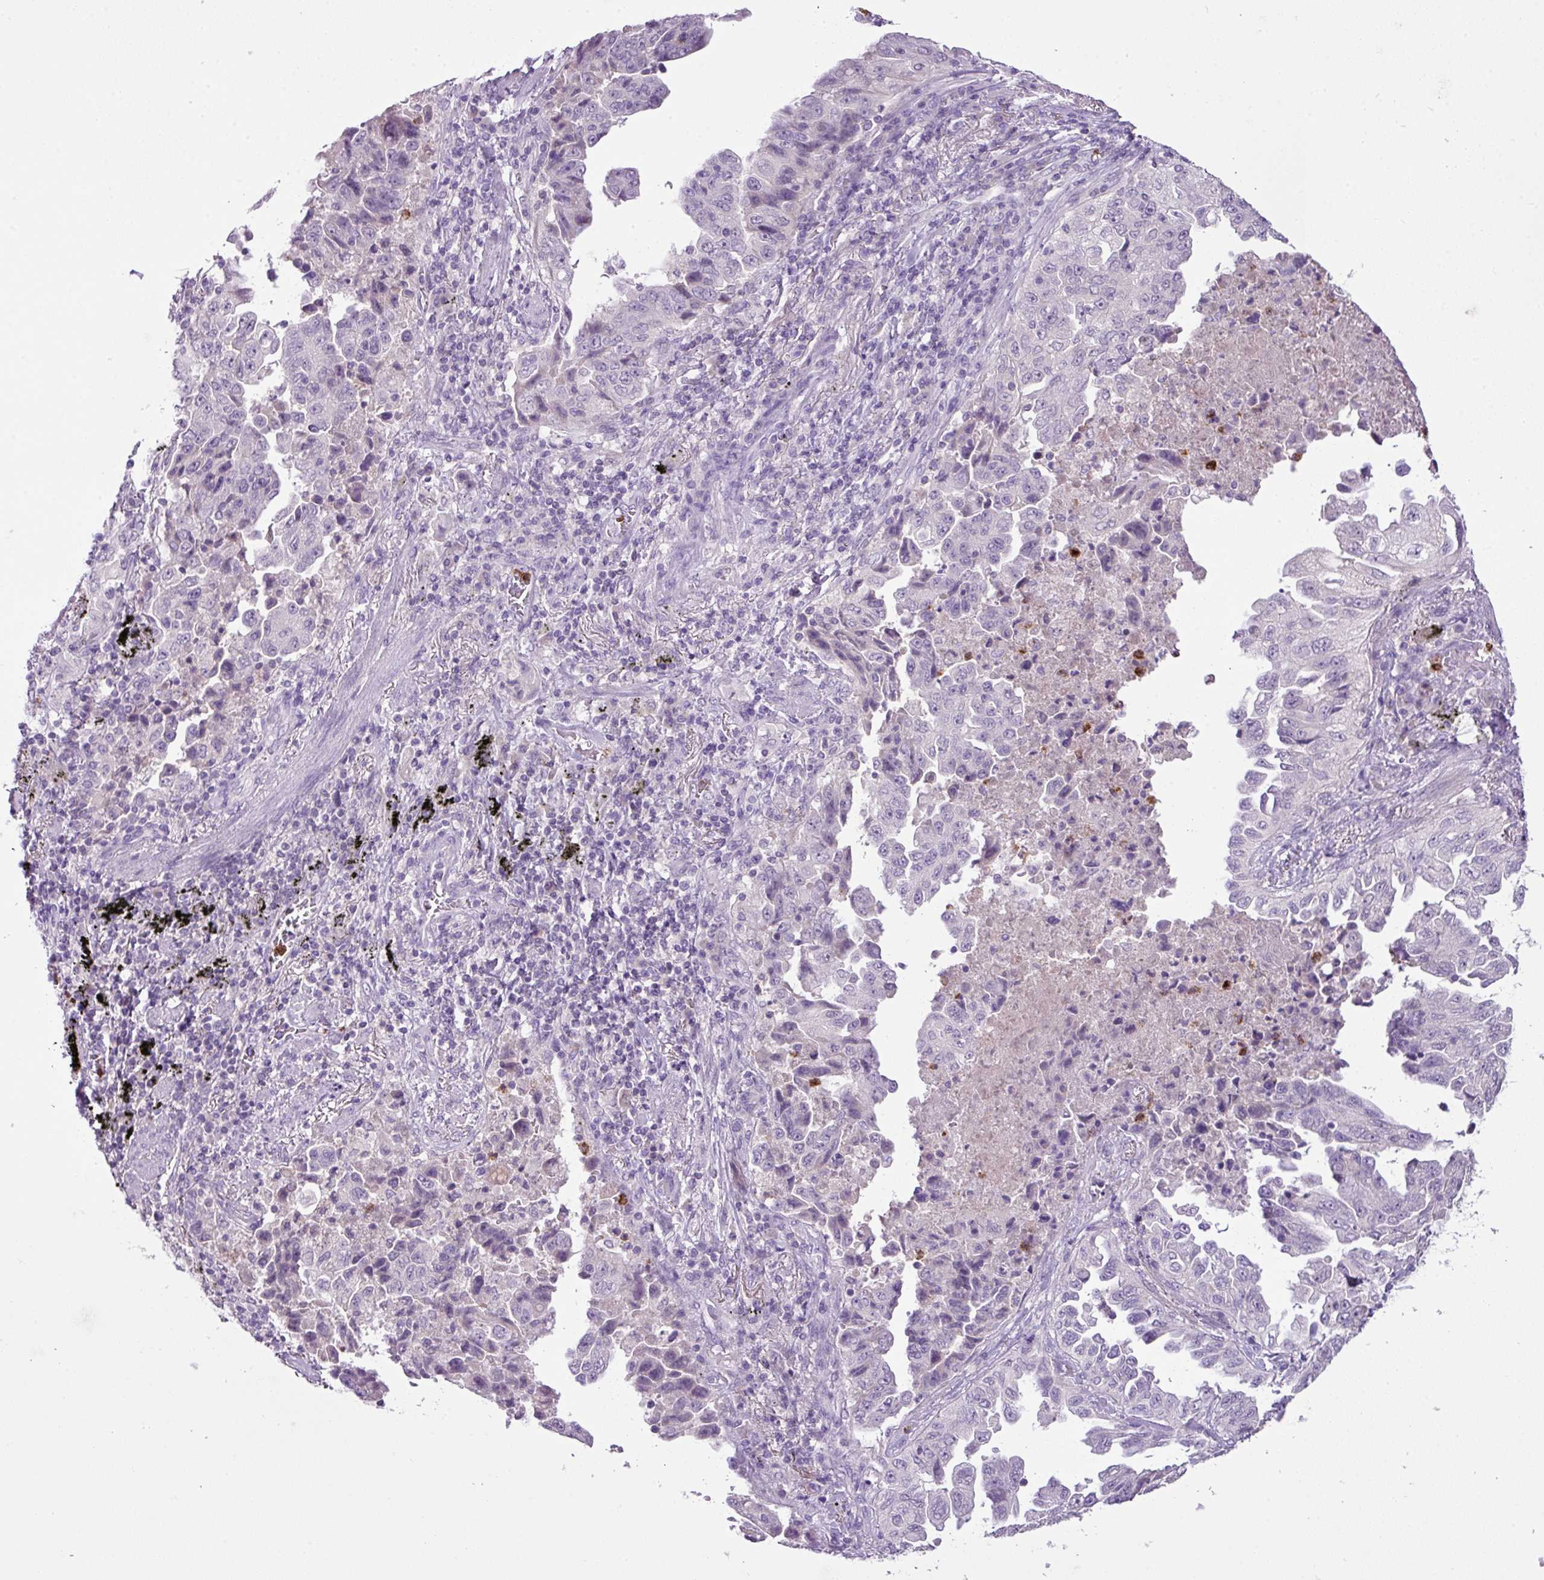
{"staining": {"intensity": "negative", "quantity": "none", "location": "none"}, "tissue": "lung cancer", "cell_type": "Tumor cells", "image_type": "cancer", "snomed": [{"axis": "morphology", "description": "Adenocarcinoma, NOS"}, {"axis": "topography", "description": "Lung"}], "caption": "DAB (3,3'-diaminobenzidine) immunohistochemical staining of human lung cancer demonstrates no significant staining in tumor cells. The staining is performed using DAB (3,3'-diaminobenzidine) brown chromogen with nuclei counter-stained in using hematoxylin.", "gene": "HTR3E", "patient": {"sex": "female", "age": 51}}